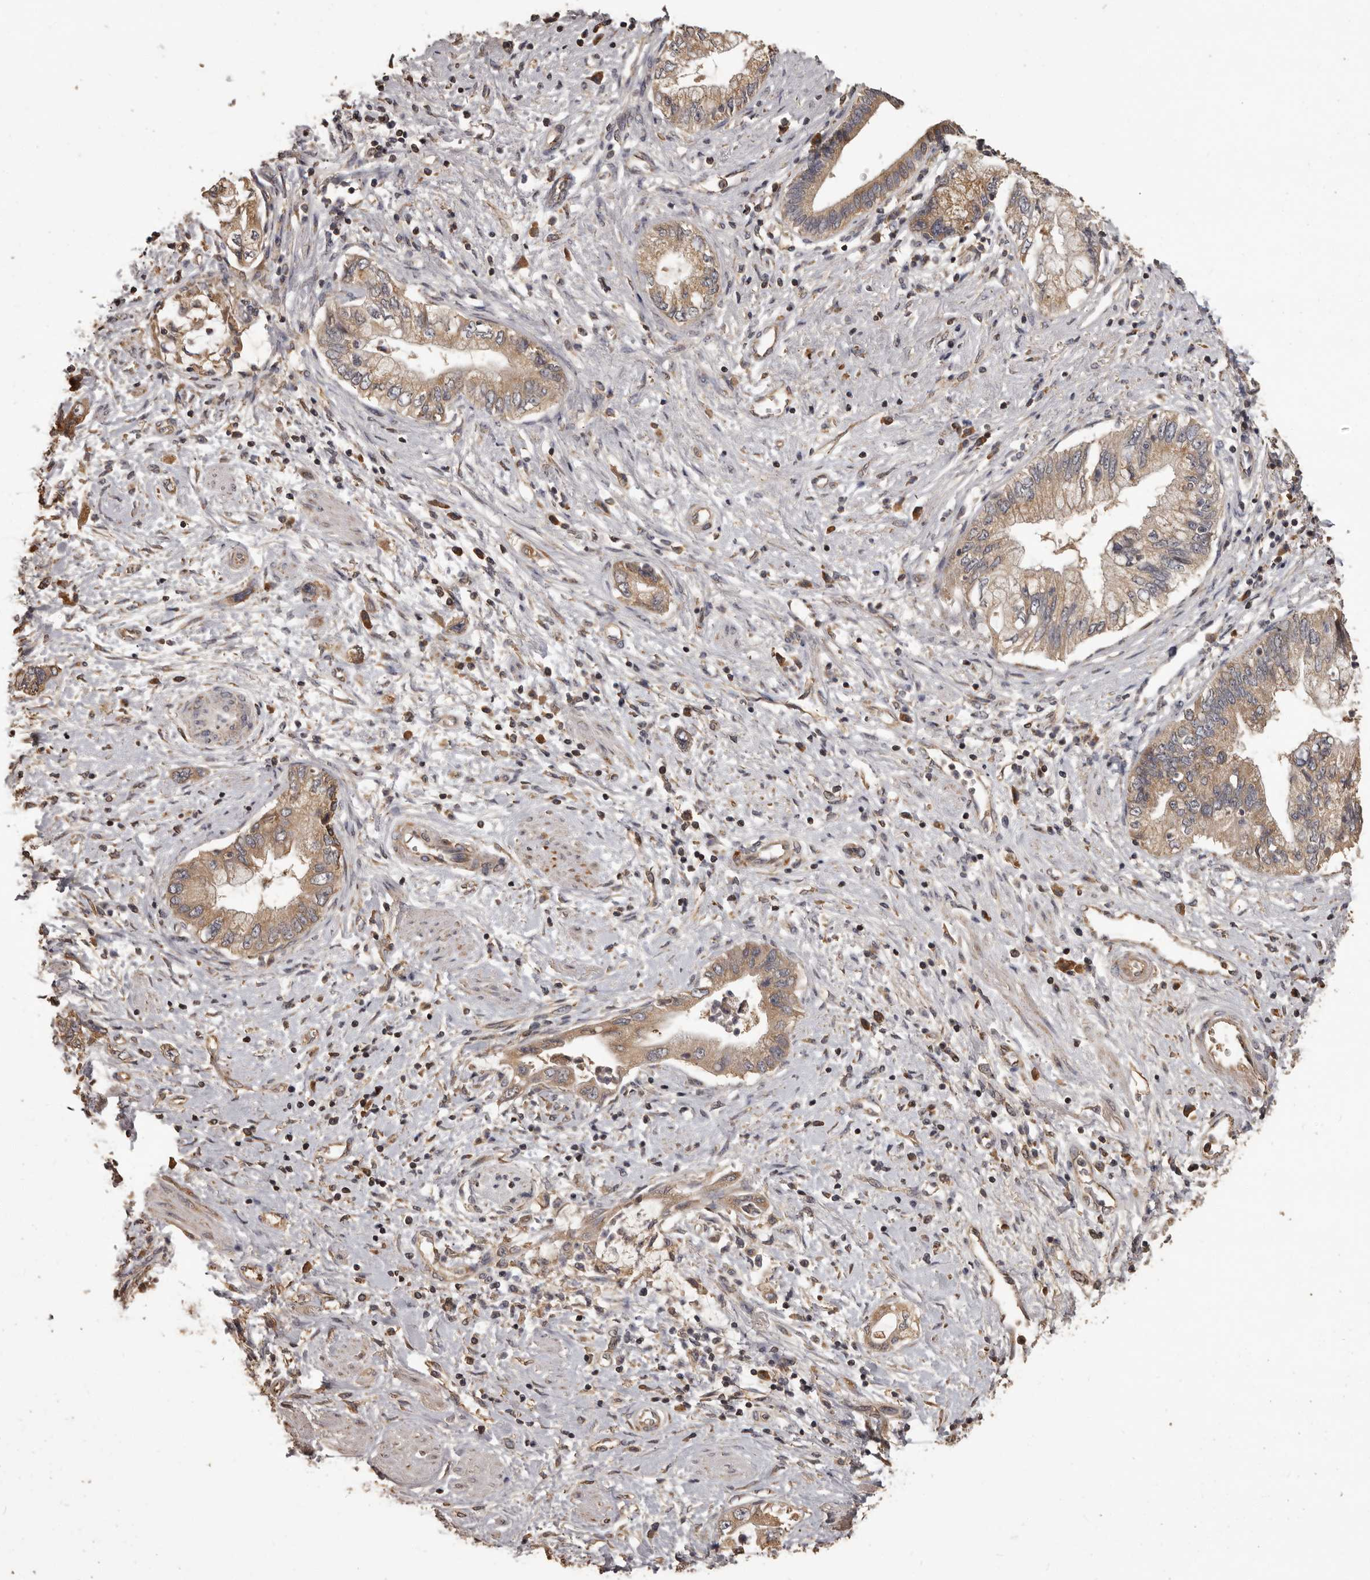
{"staining": {"intensity": "moderate", "quantity": ">75%", "location": "cytoplasmic/membranous"}, "tissue": "pancreatic cancer", "cell_type": "Tumor cells", "image_type": "cancer", "snomed": [{"axis": "morphology", "description": "Adenocarcinoma, NOS"}, {"axis": "topography", "description": "Pancreas"}], "caption": "Immunohistochemistry (DAB) staining of human pancreatic cancer (adenocarcinoma) reveals moderate cytoplasmic/membranous protein expression in approximately >75% of tumor cells. (DAB = brown stain, brightfield microscopy at high magnification).", "gene": "MGAT5", "patient": {"sex": "female", "age": 73}}